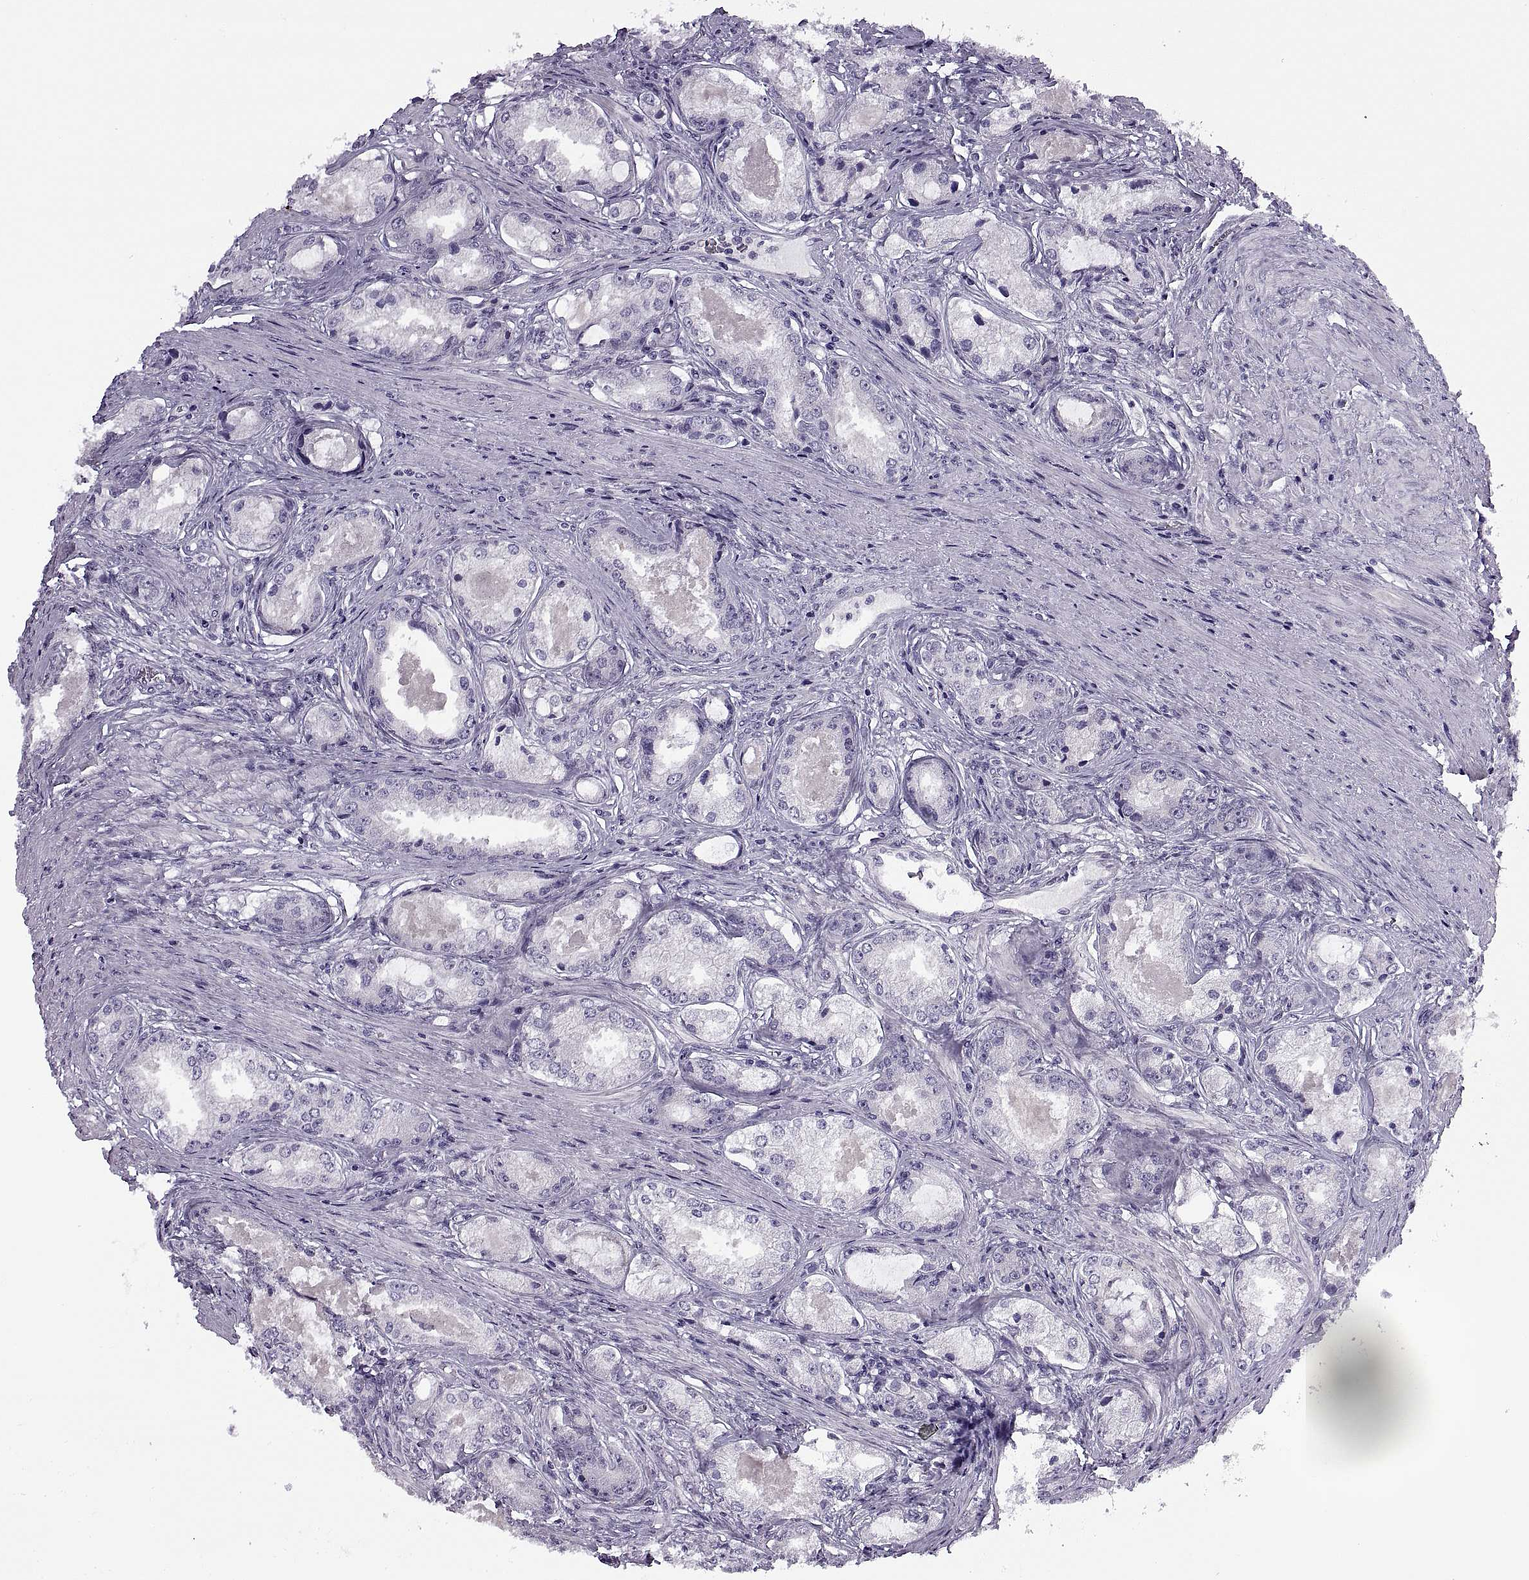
{"staining": {"intensity": "negative", "quantity": "none", "location": "none"}, "tissue": "prostate cancer", "cell_type": "Tumor cells", "image_type": "cancer", "snomed": [{"axis": "morphology", "description": "Adenocarcinoma, Low grade"}, {"axis": "topography", "description": "Prostate"}], "caption": "A histopathology image of human prostate cancer (adenocarcinoma (low-grade)) is negative for staining in tumor cells.", "gene": "MAGEB1", "patient": {"sex": "male", "age": 68}}